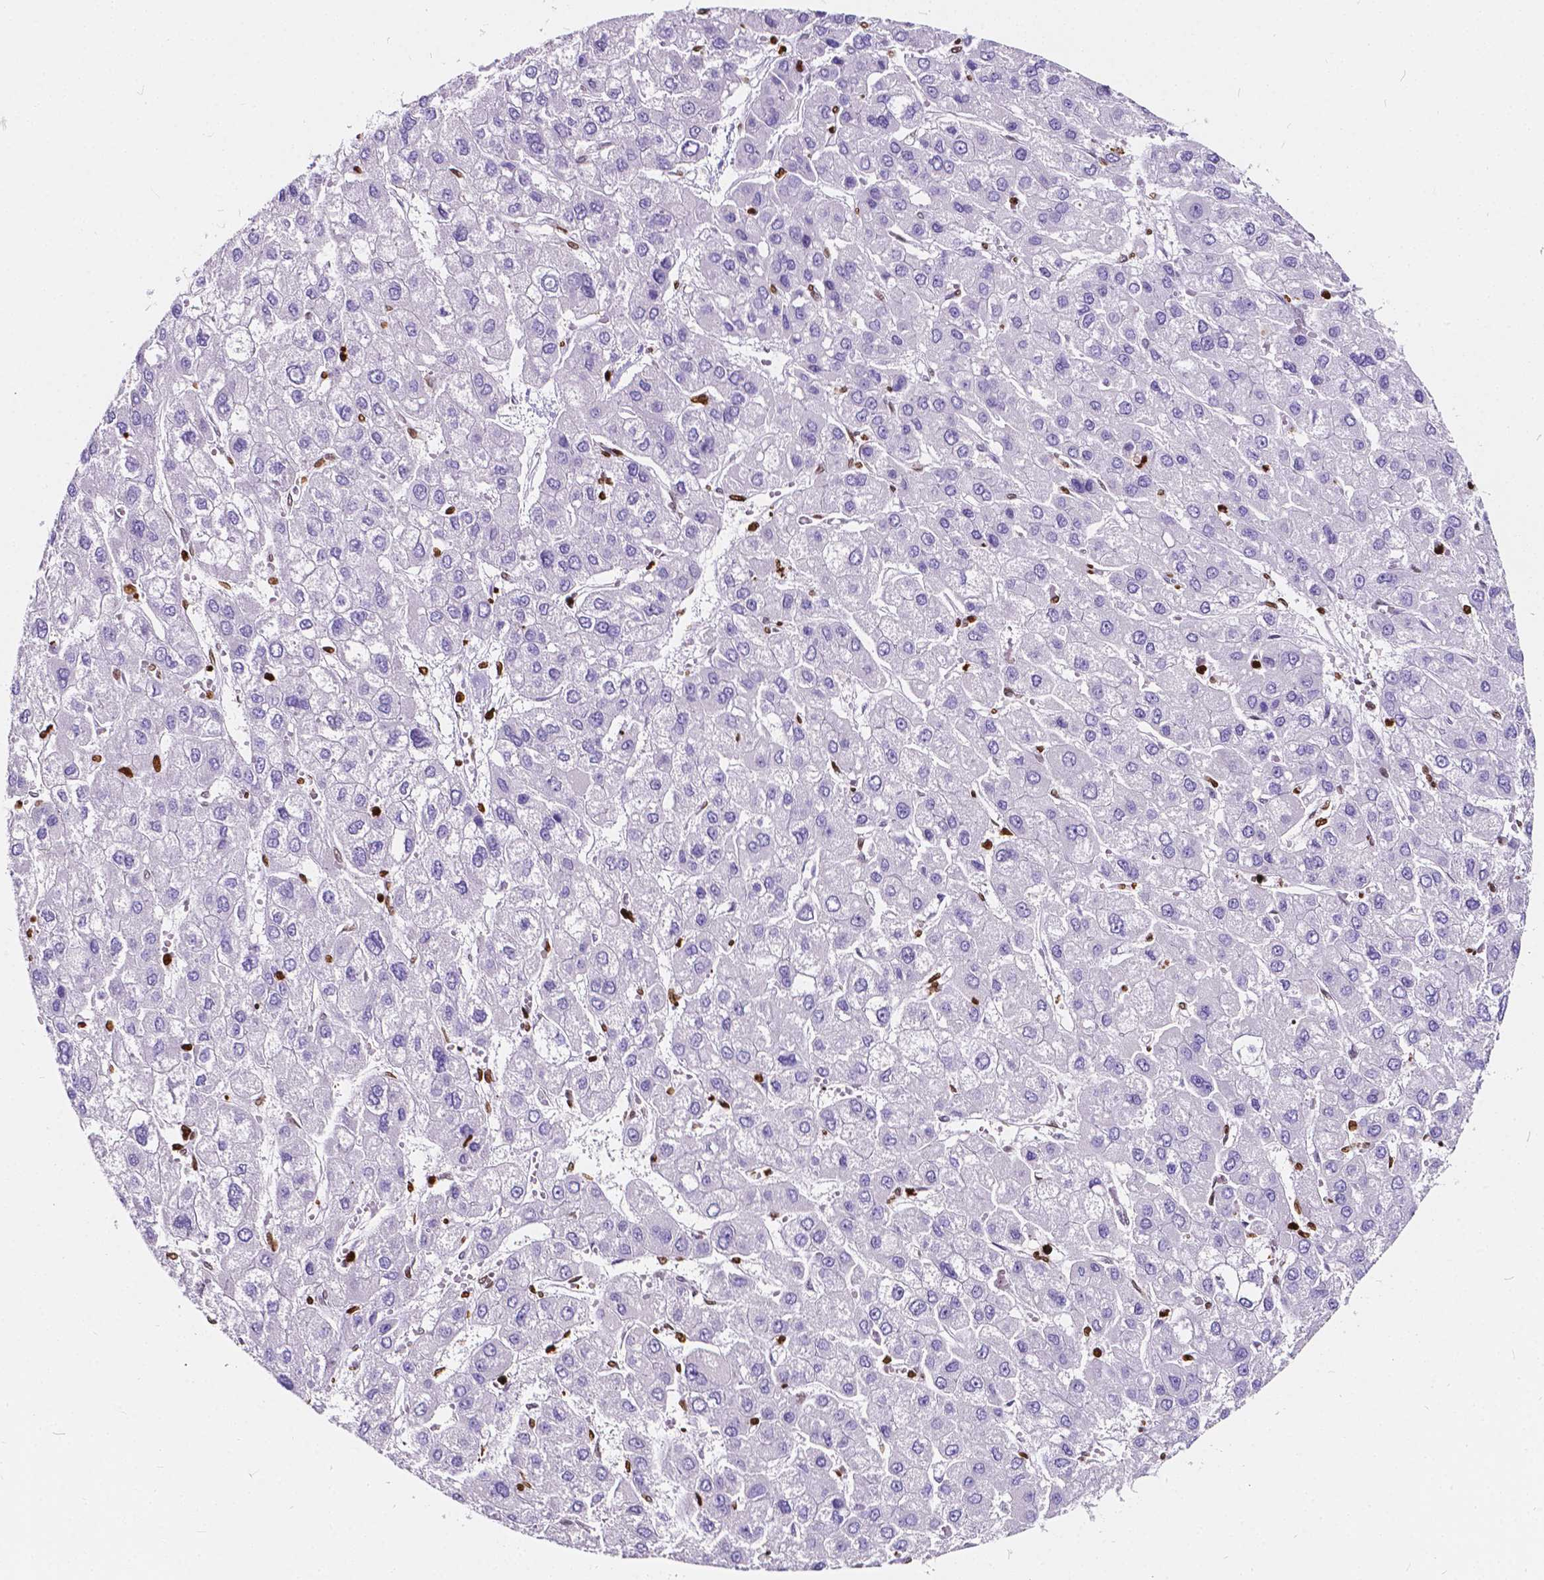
{"staining": {"intensity": "negative", "quantity": "none", "location": "none"}, "tissue": "liver cancer", "cell_type": "Tumor cells", "image_type": "cancer", "snomed": [{"axis": "morphology", "description": "Carcinoma, Hepatocellular, NOS"}, {"axis": "topography", "description": "Liver"}], "caption": "DAB (3,3'-diaminobenzidine) immunohistochemical staining of human hepatocellular carcinoma (liver) demonstrates no significant expression in tumor cells.", "gene": "CBY3", "patient": {"sex": "female", "age": 41}}